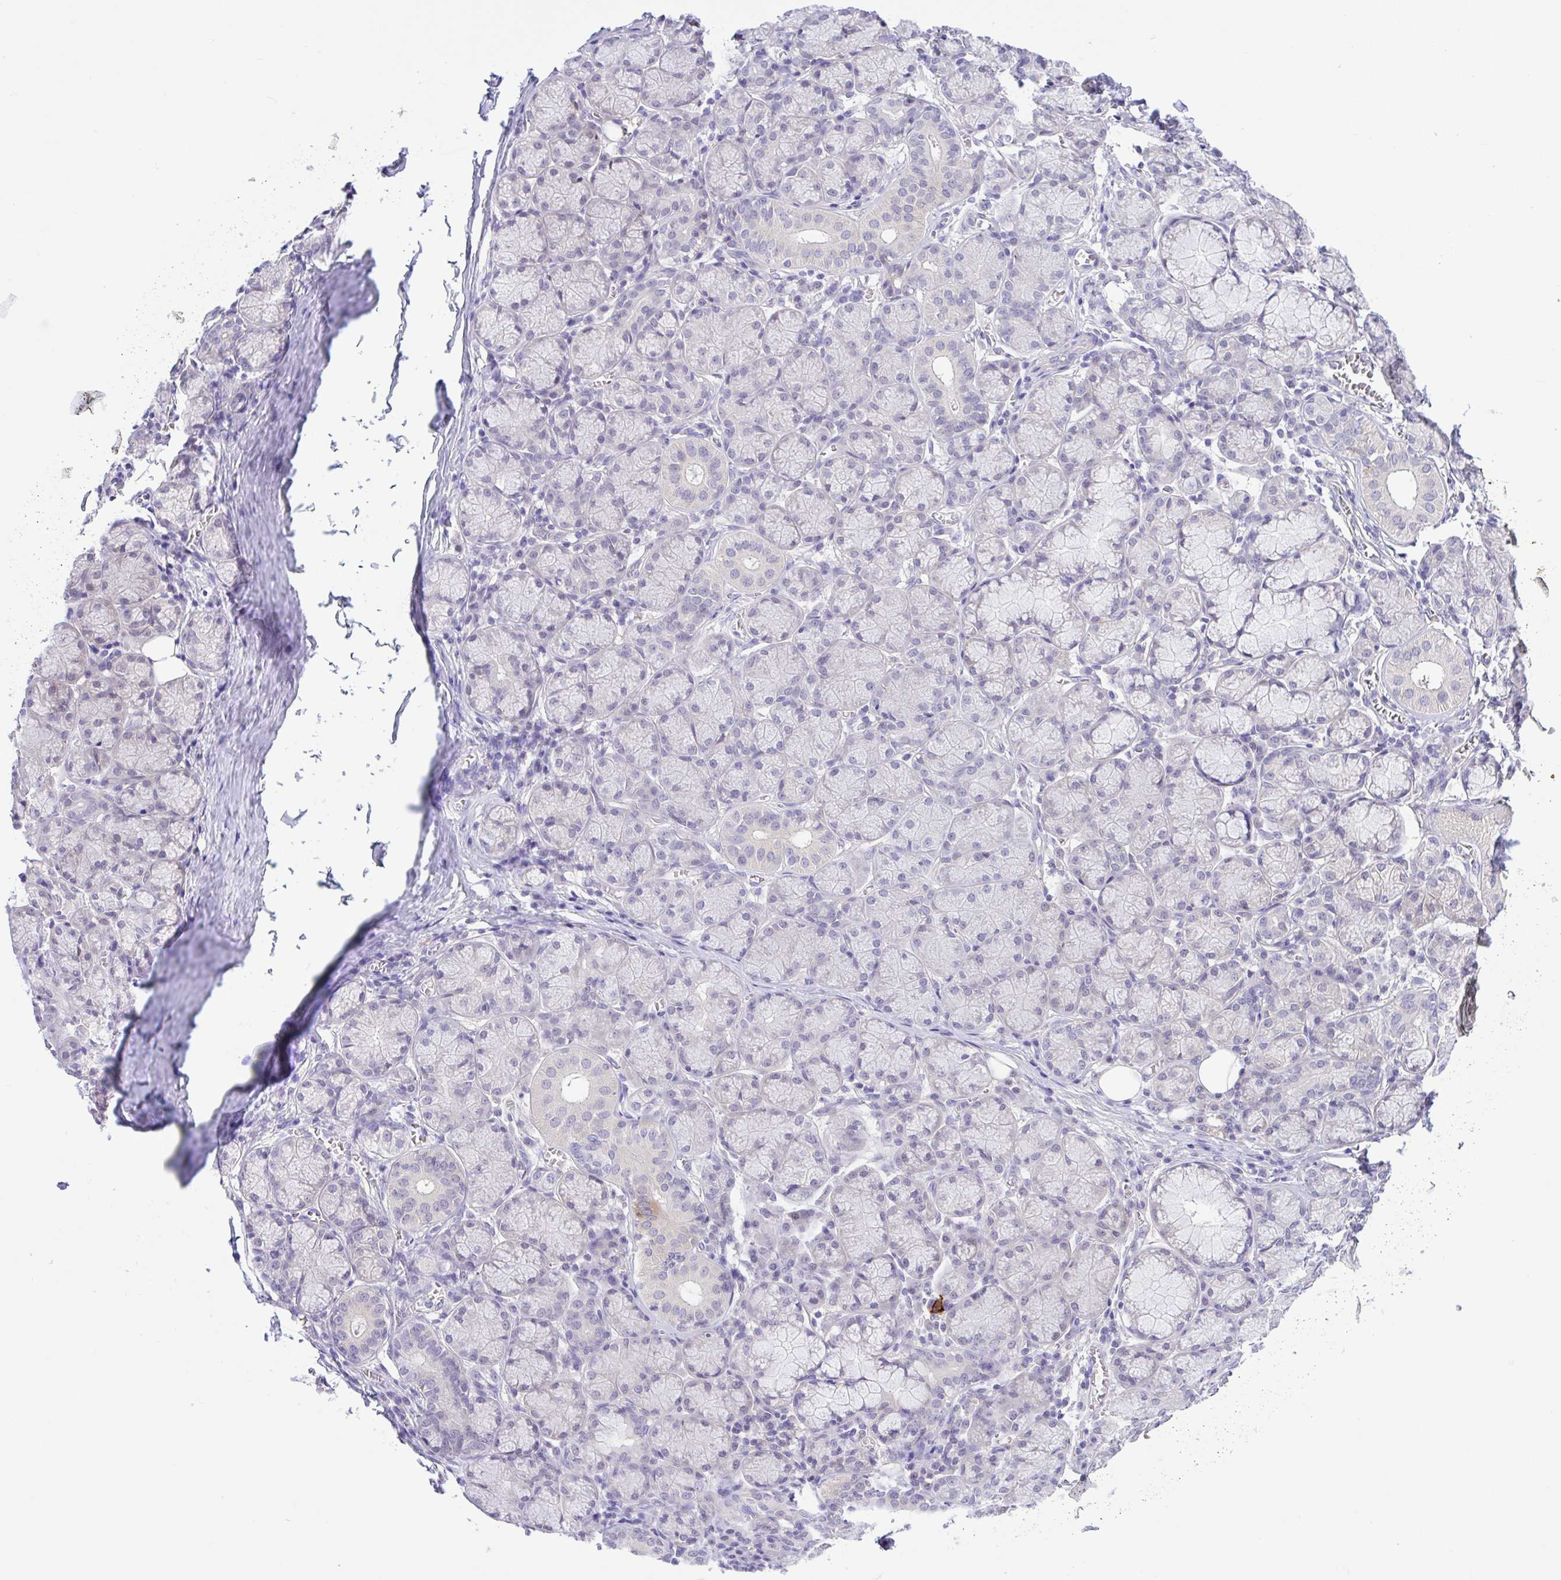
{"staining": {"intensity": "negative", "quantity": "none", "location": "none"}, "tissue": "salivary gland", "cell_type": "Glandular cells", "image_type": "normal", "snomed": [{"axis": "morphology", "description": "Normal tissue, NOS"}, {"axis": "topography", "description": "Salivary gland"}], "caption": "Glandular cells are negative for protein expression in normal human salivary gland. Brightfield microscopy of immunohistochemistry (IHC) stained with DAB (brown) and hematoxylin (blue), captured at high magnification.", "gene": "ANO4", "patient": {"sex": "female", "age": 24}}